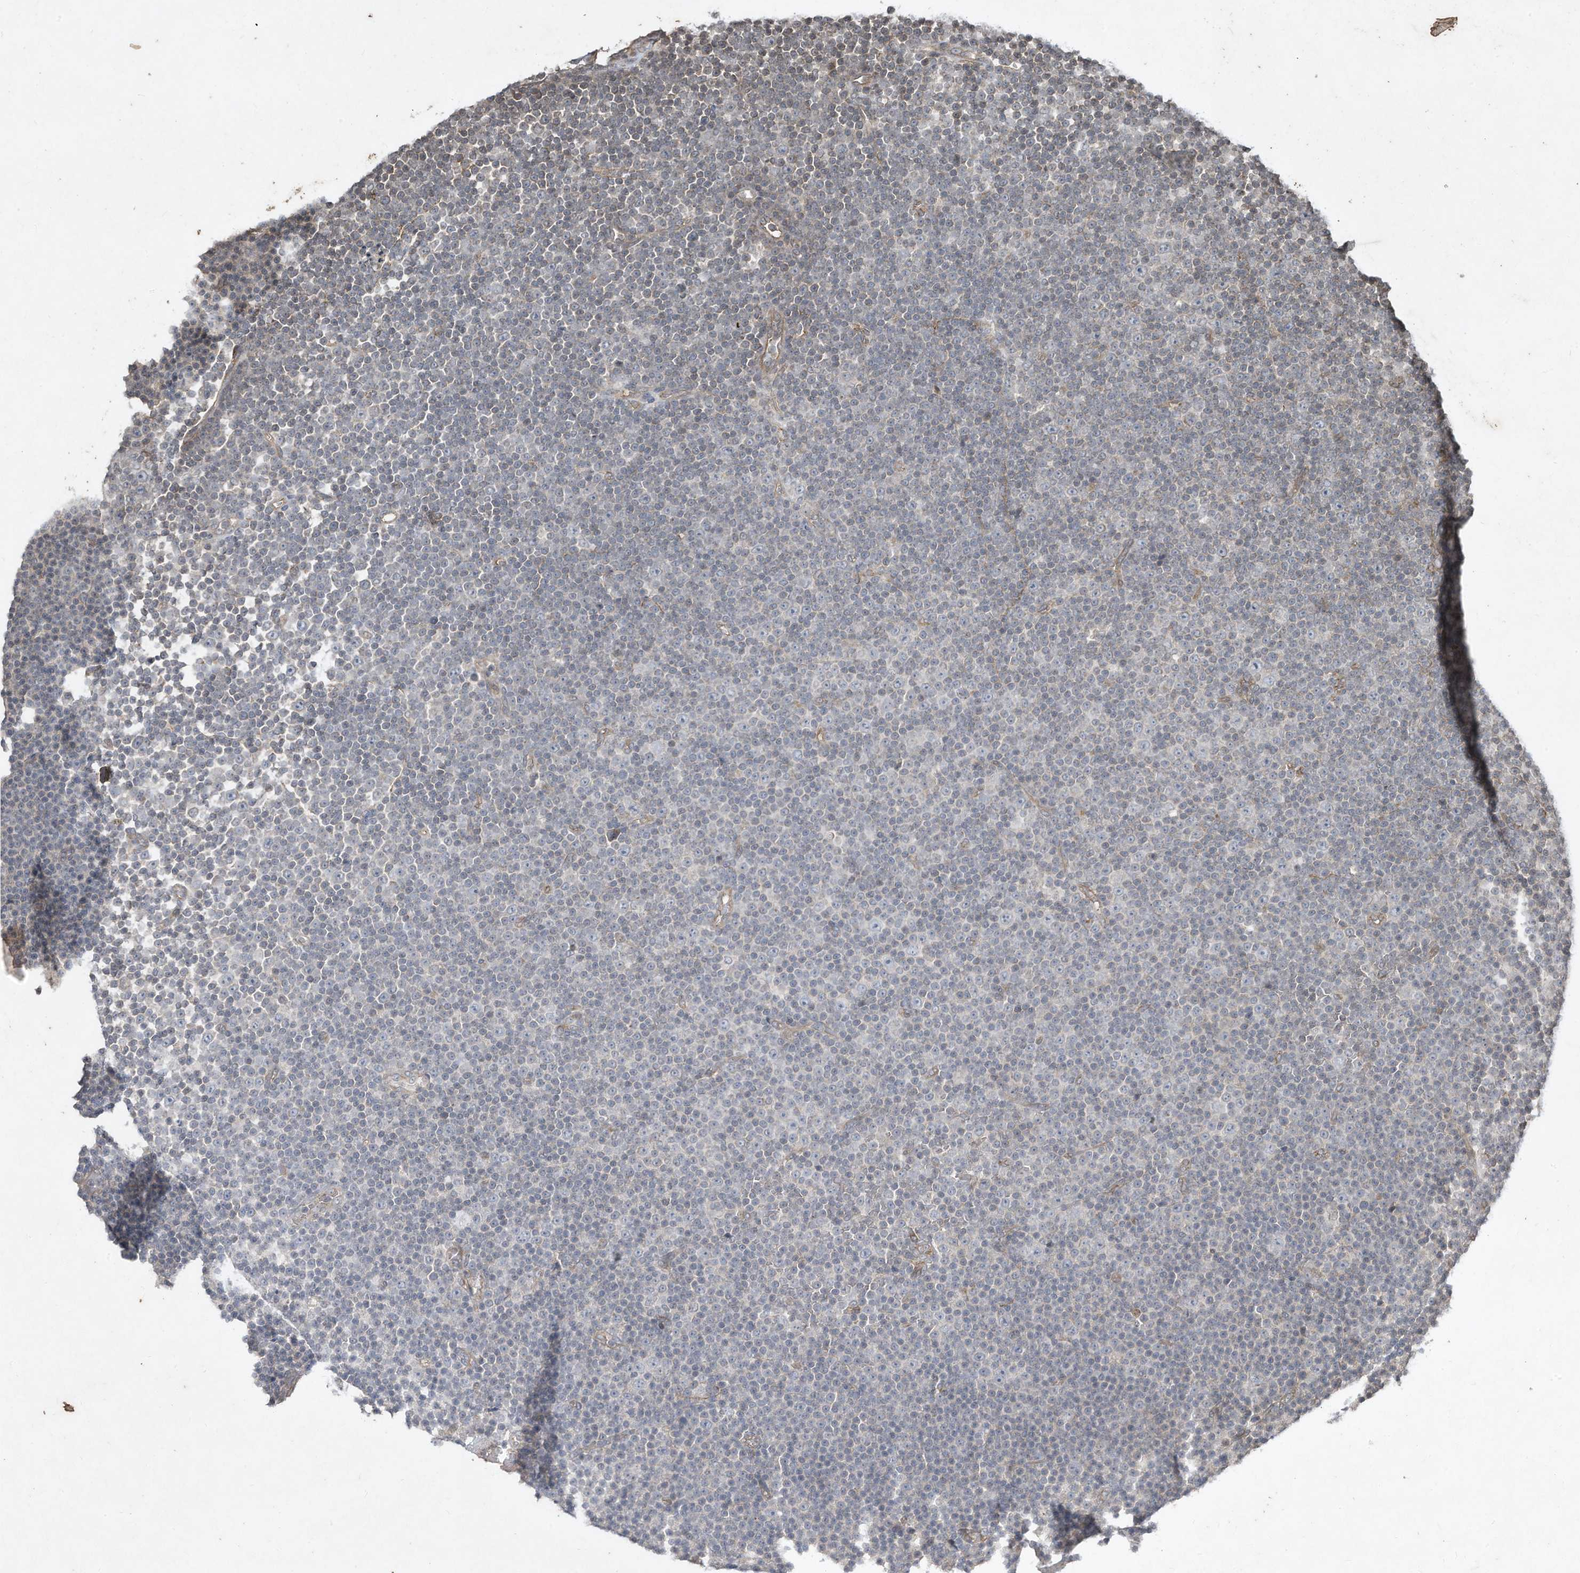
{"staining": {"intensity": "negative", "quantity": "none", "location": "none"}, "tissue": "lymphoma", "cell_type": "Tumor cells", "image_type": "cancer", "snomed": [{"axis": "morphology", "description": "Malignant lymphoma, non-Hodgkin's type, Low grade"}, {"axis": "topography", "description": "Lymph node"}], "caption": "The image exhibits no significant expression in tumor cells of low-grade malignant lymphoma, non-Hodgkin's type. Brightfield microscopy of immunohistochemistry (IHC) stained with DAB (brown) and hematoxylin (blue), captured at high magnification.", "gene": "MATN2", "patient": {"sex": "female", "age": 67}}